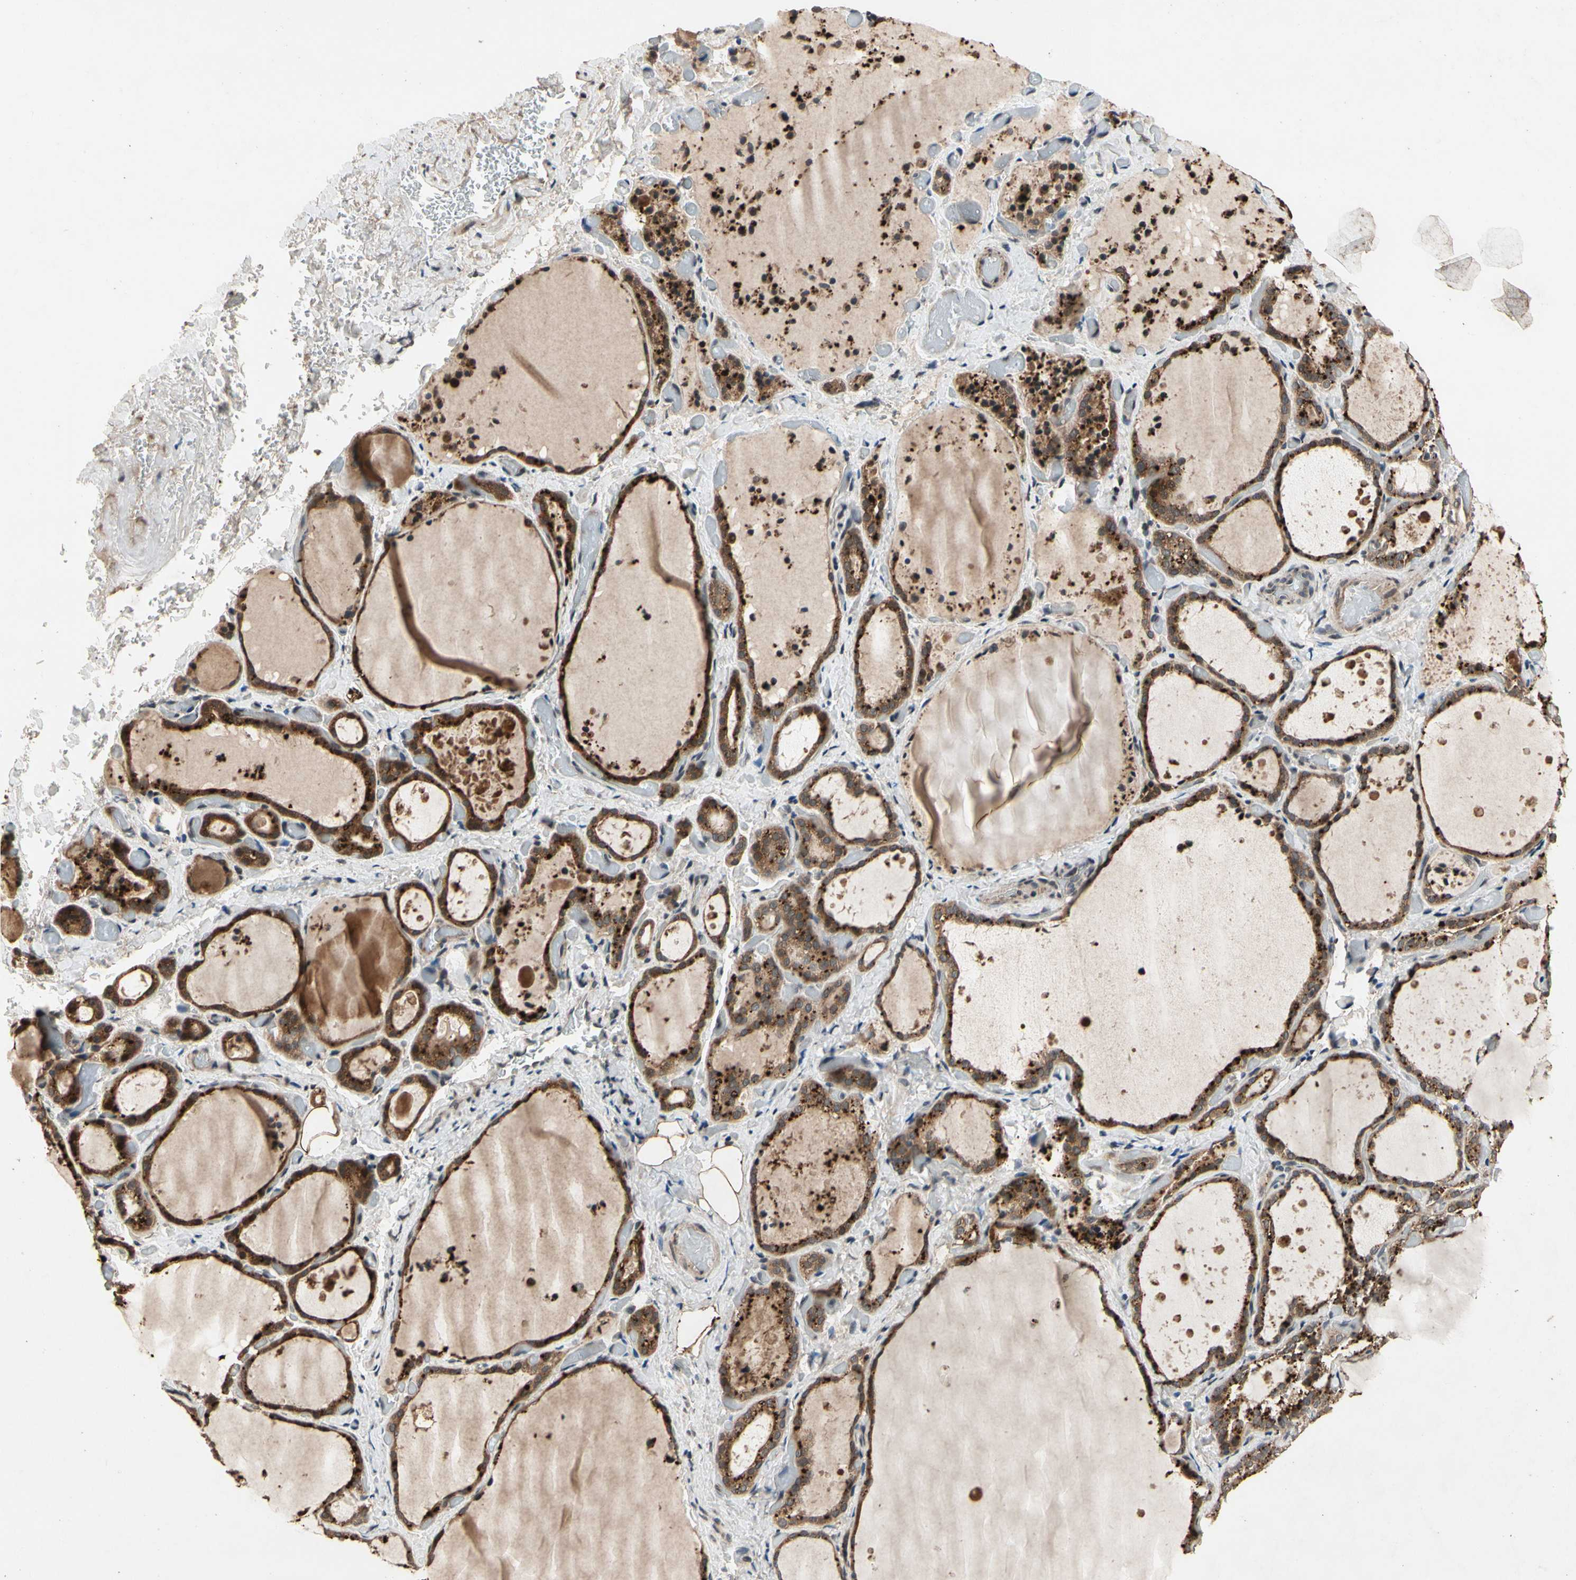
{"staining": {"intensity": "strong", "quantity": ">75%", "location": "cytoplasmic/membranous"}, "tissue": "thyroid gland", "cell_type": "Glandular cells", "image_type": "normal", "snomed": [{"axis": "morphology", "description": "Normal tissue, NOS"}, {"axis": "topography", "description": "Thyroid gland"}], "caption": "A high-resolution micrograph shows IHC staining of normal thyroid gland, which displays strong cytoplasmic/membranous expression in approximately >75% of glandular cells.", "gene": "DPY19L3", "patient": {"sex": "female", "age": 44}}